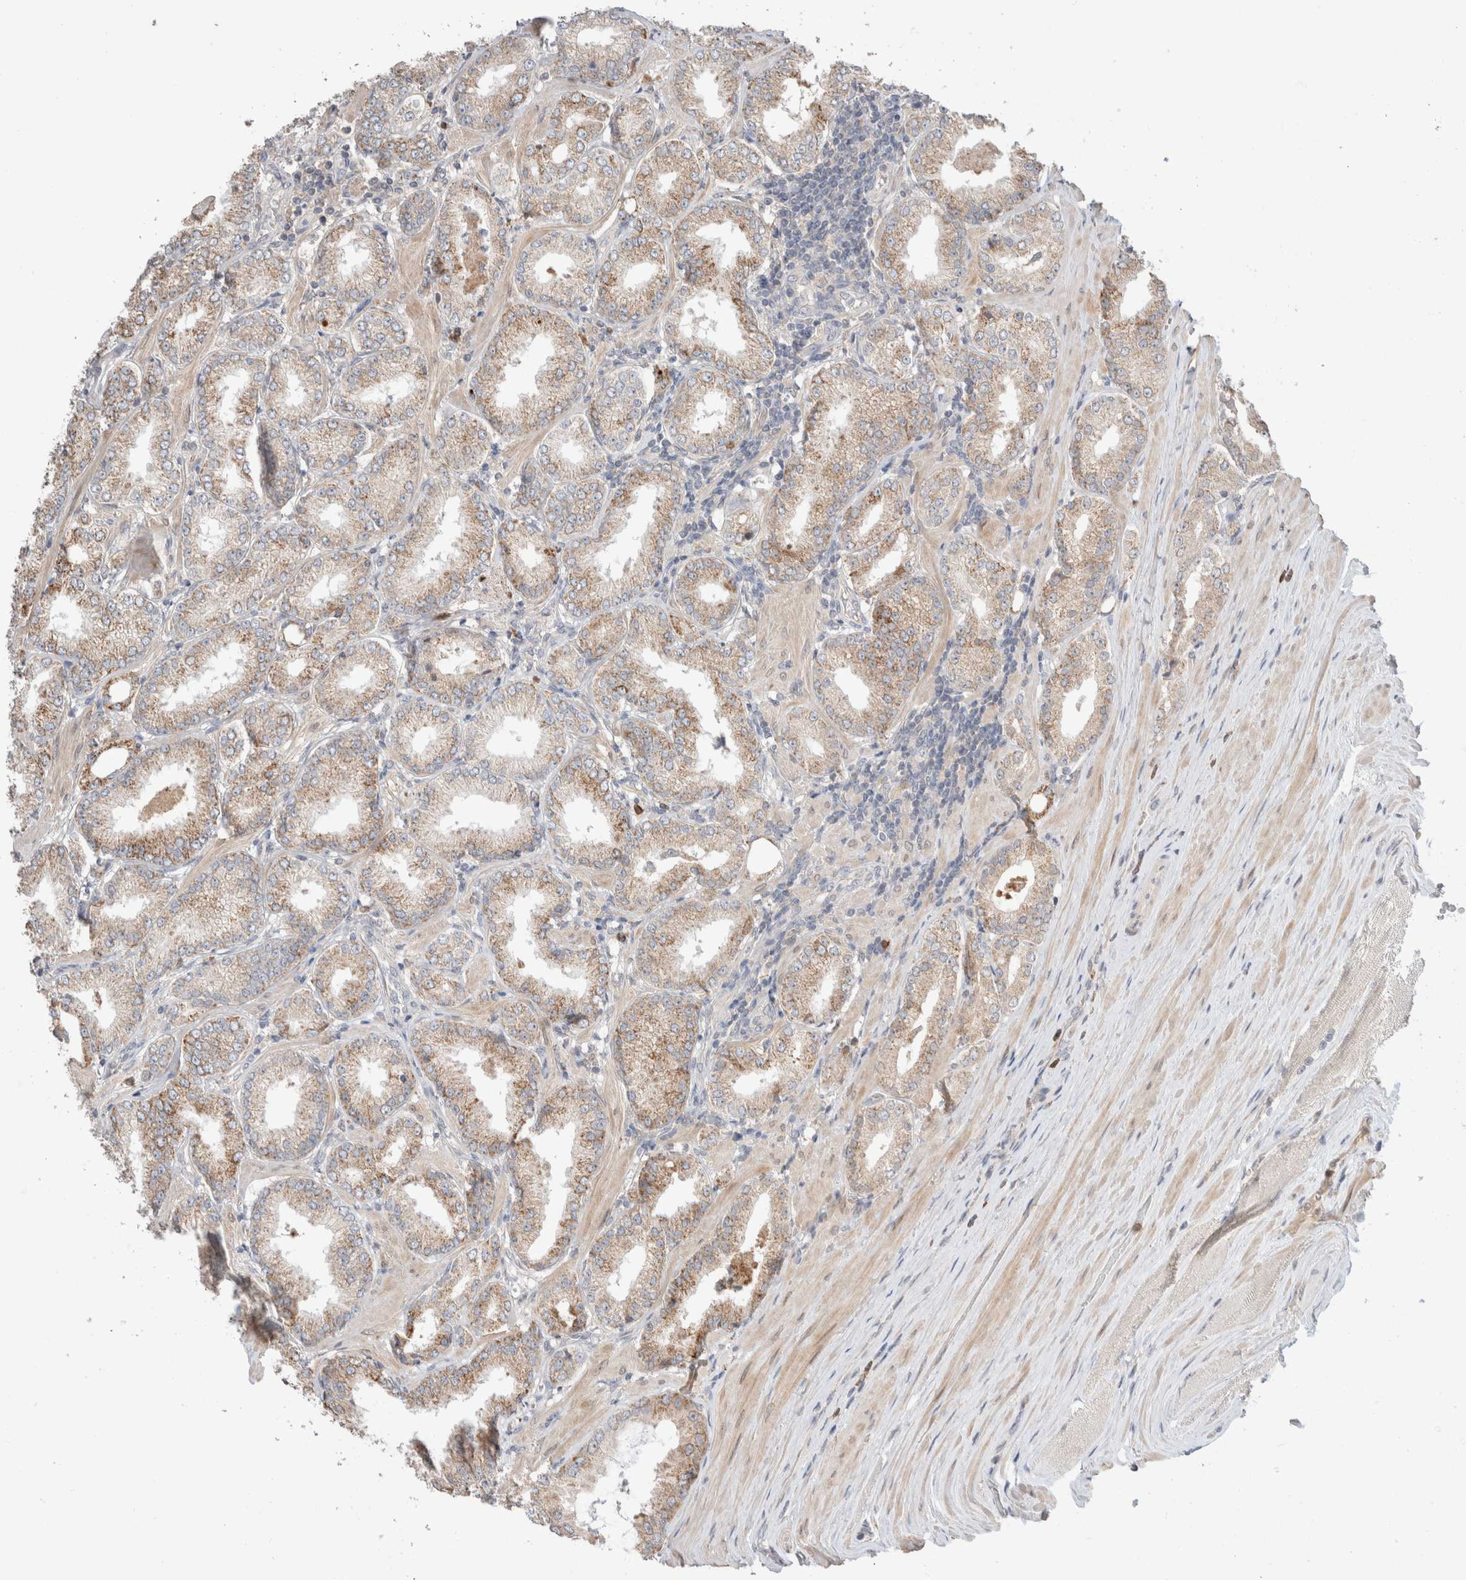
{"staining": {"intensity": "weak", "quantity": ">75%", "location": "cytoplasmic/membranous"}, "tissue": "prostate cancer", "cell_type": "Tumor cells", "image_type": "cancer", "snomed": [{"axis": "morphology", "description": "Adenocarcinoma, Low grade"}, {"axis": "topography", "description": "Prostate"}], "caption": "Protein staining of prostate cancer tissue displays weak cytoplasmic/membranous expression in approximately >75% of tumor cells.", "gene": "TRIM41", "patient": {"sex": "male", "age": 62}}